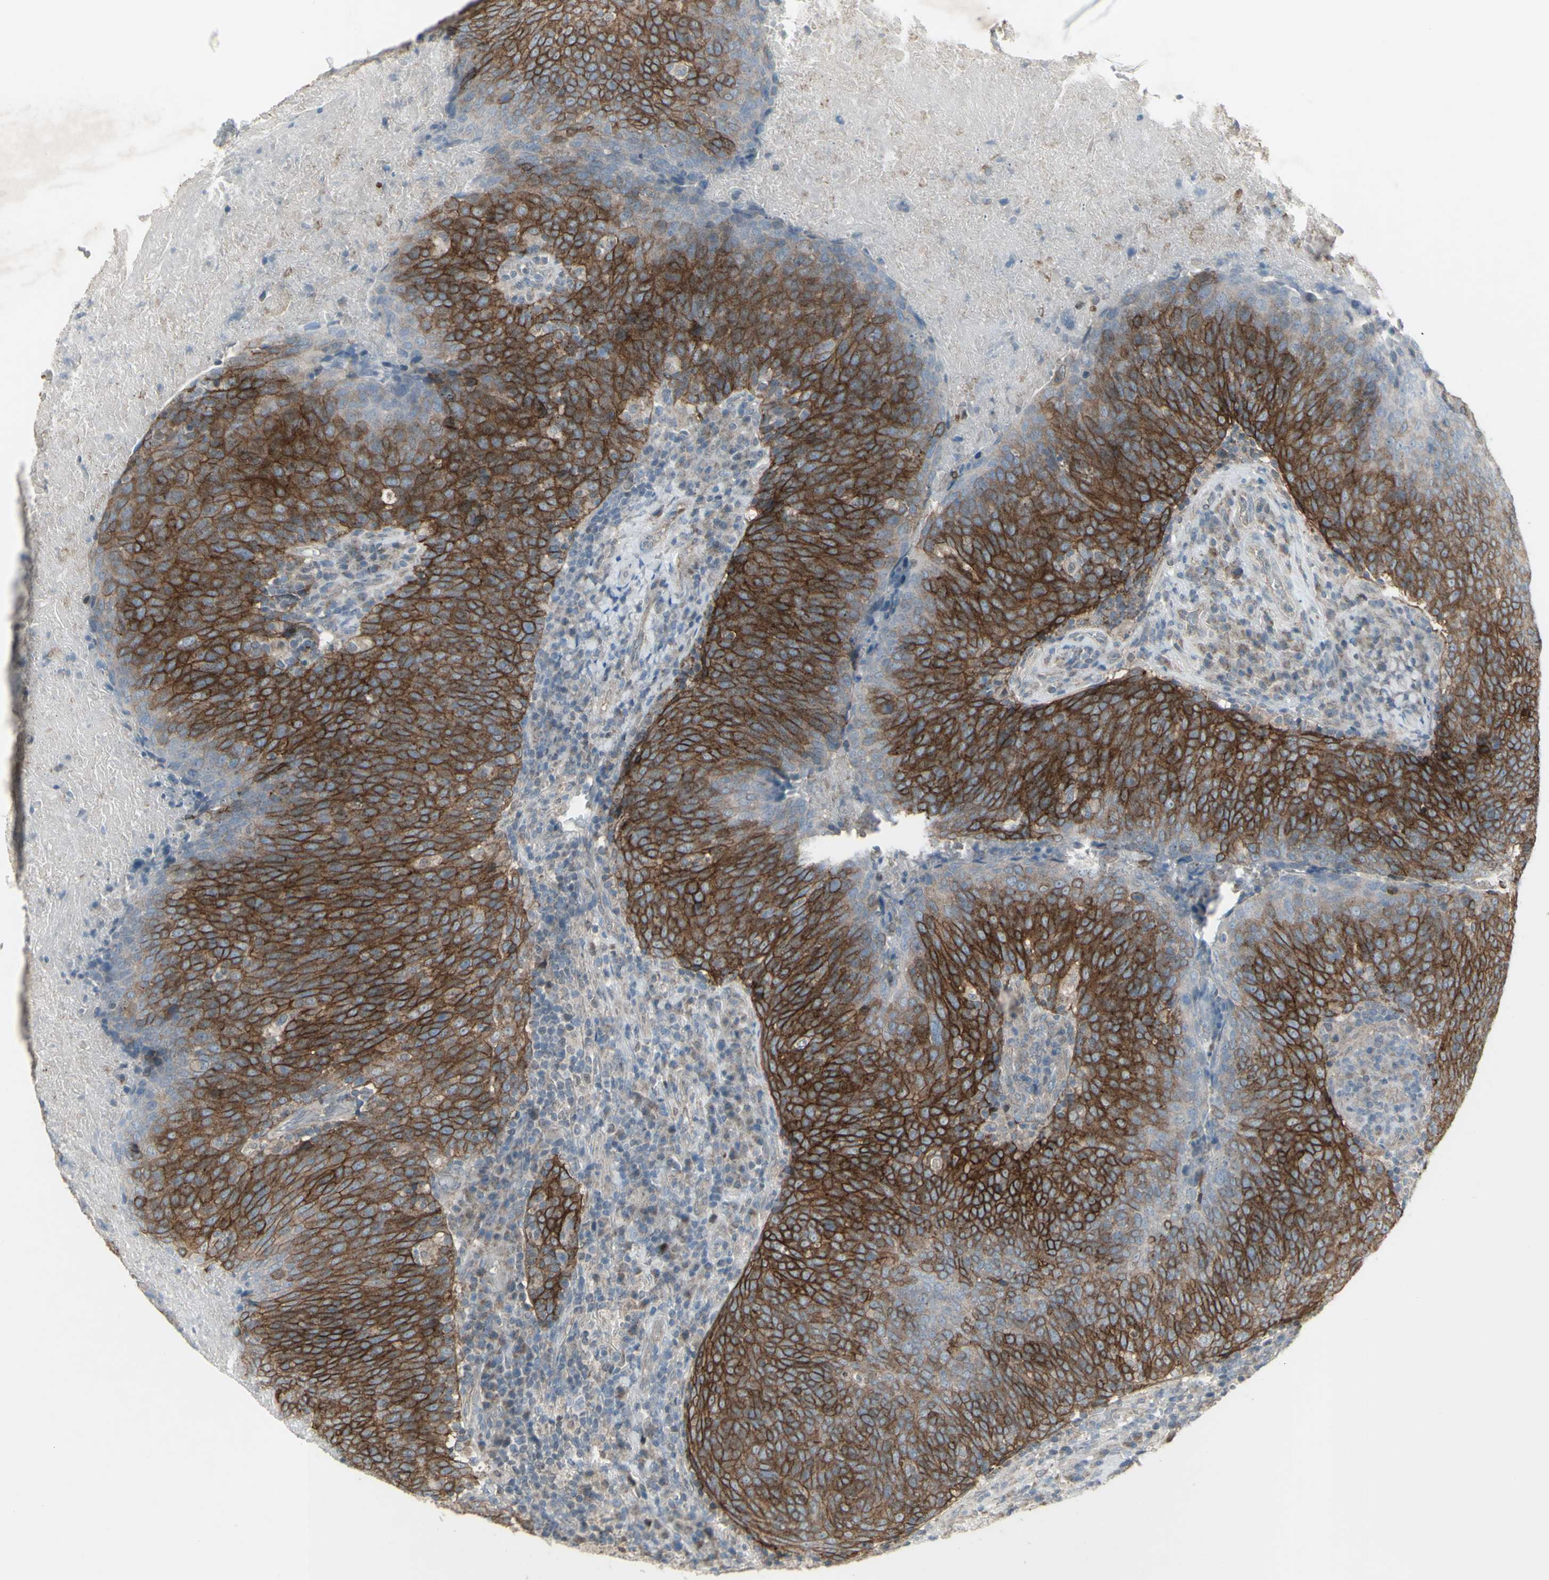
{"staining": {"intensity": "moderate", "quantity": ">75%", "location": "cytoplasmic/membranous"}, "tissue": "head and neck cancer", "cell_type": "Tumor cells", "image_type": "cancer", "snomed": [{"axis": "morphology", "description": "Squamous cell carcinoma, NOS"}, {"axis": "morphology", "description": "Squamous cell carcinoma, metastatic, NOS"}, {"axis": "topography", "description": "Lymph node"}, {"axis": "topography", "description": "Head-Neck"}], "caption": "Protein staining of head and neck cancer tissue demonstrates moderate cytoplasmic/membranous positivity in approximately >75% of tumor cells.", "gene": "FXYD3", "patient": {"sex": "male", "age": 62}}